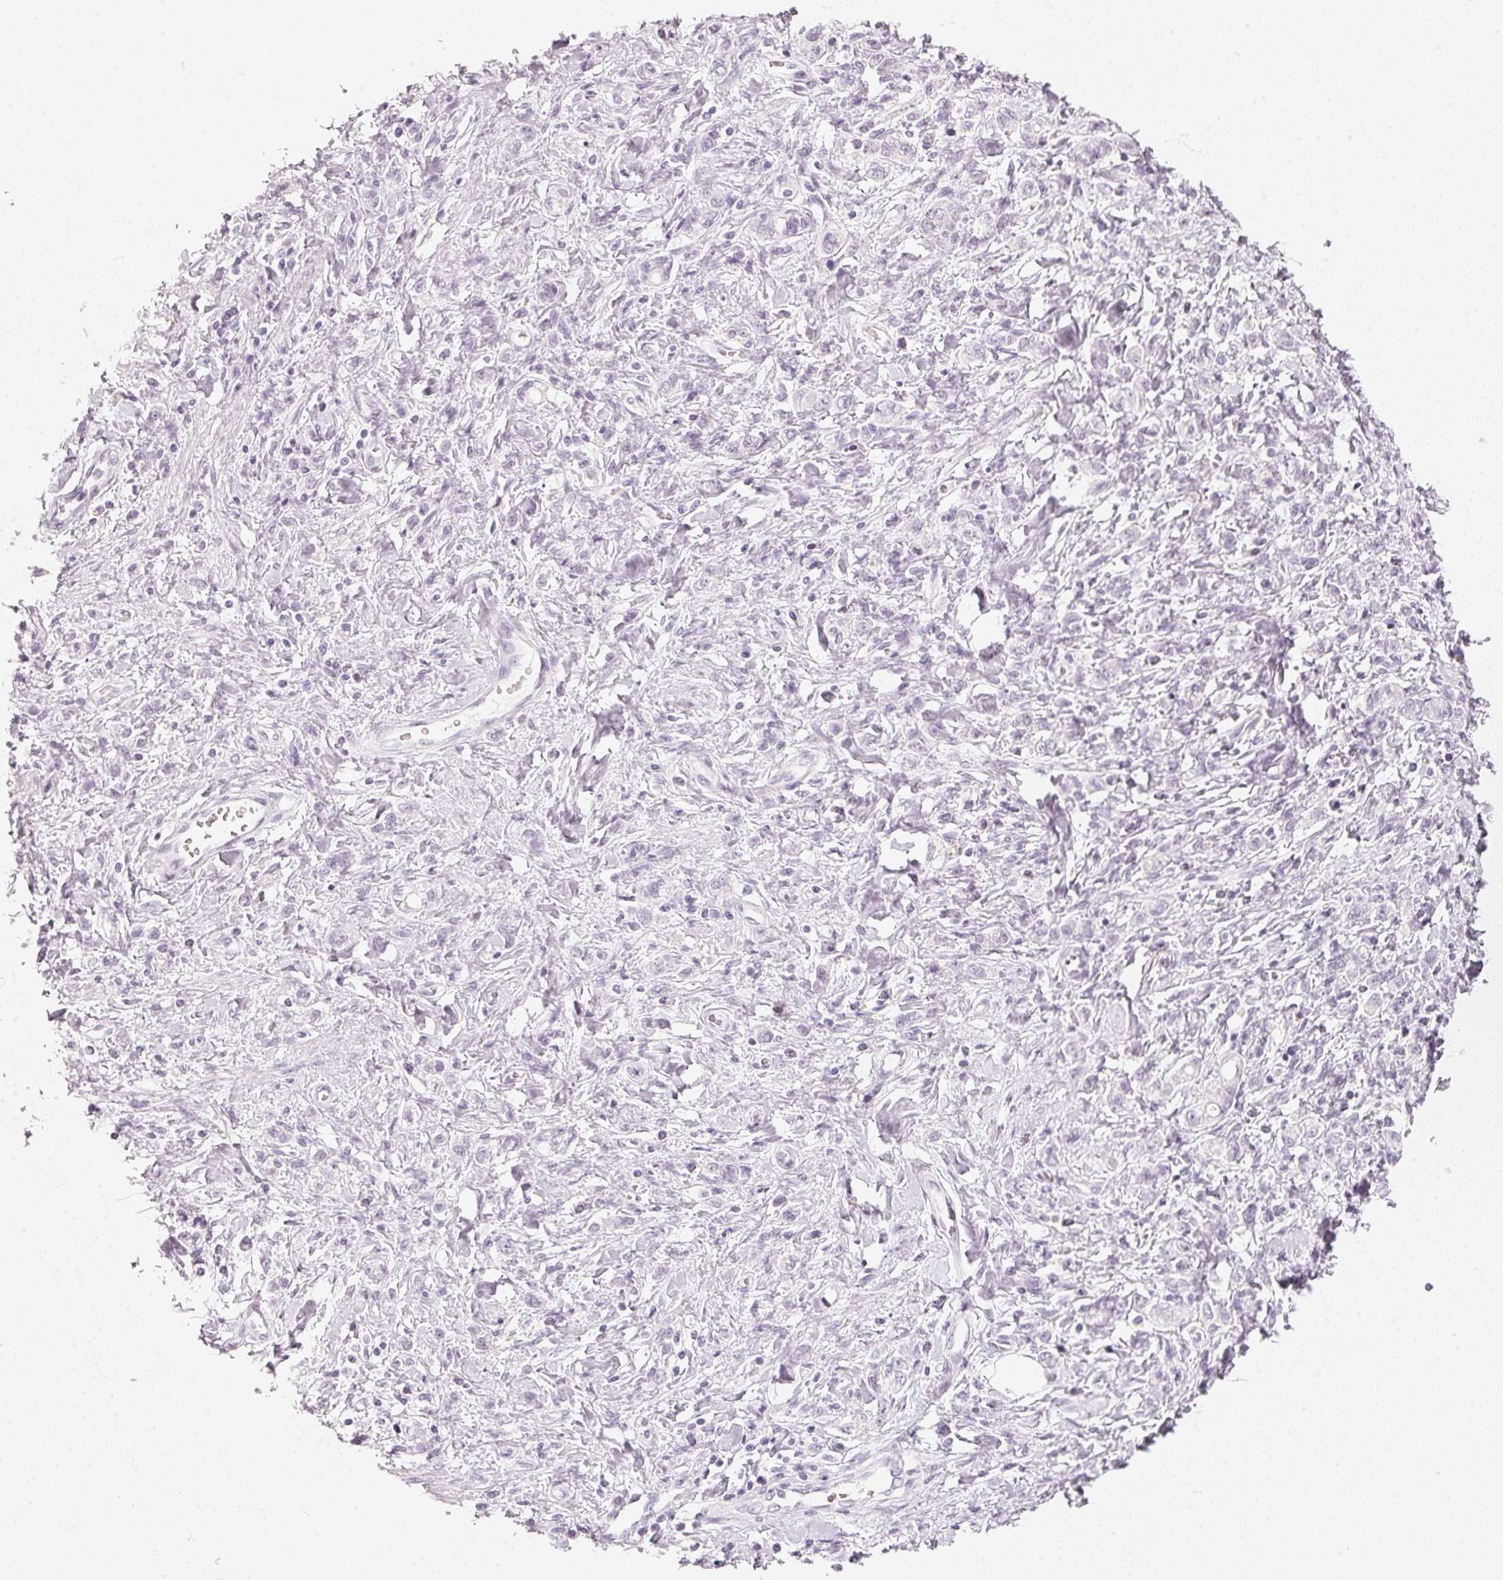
{"staining": {"intensity": "negative", "quantity": "none", "location": "none"}, "tissue": "stomach cancer", "cell_type": "Tumor cells", "image_type": "cancer", "snomed": [{"axis": "morphology", "description": "Adenocarcinoma, NOS"}, {"axis": "topography", "description": "Stomach"}], "caption": "IHC photomicrograph of human stomach cancer (adenocarcinoma) stained for a protein (brown), which shows no staining in tumor cells.", "gene": "SLC22A8", "patient": {"sex": "male", "age": 77}}